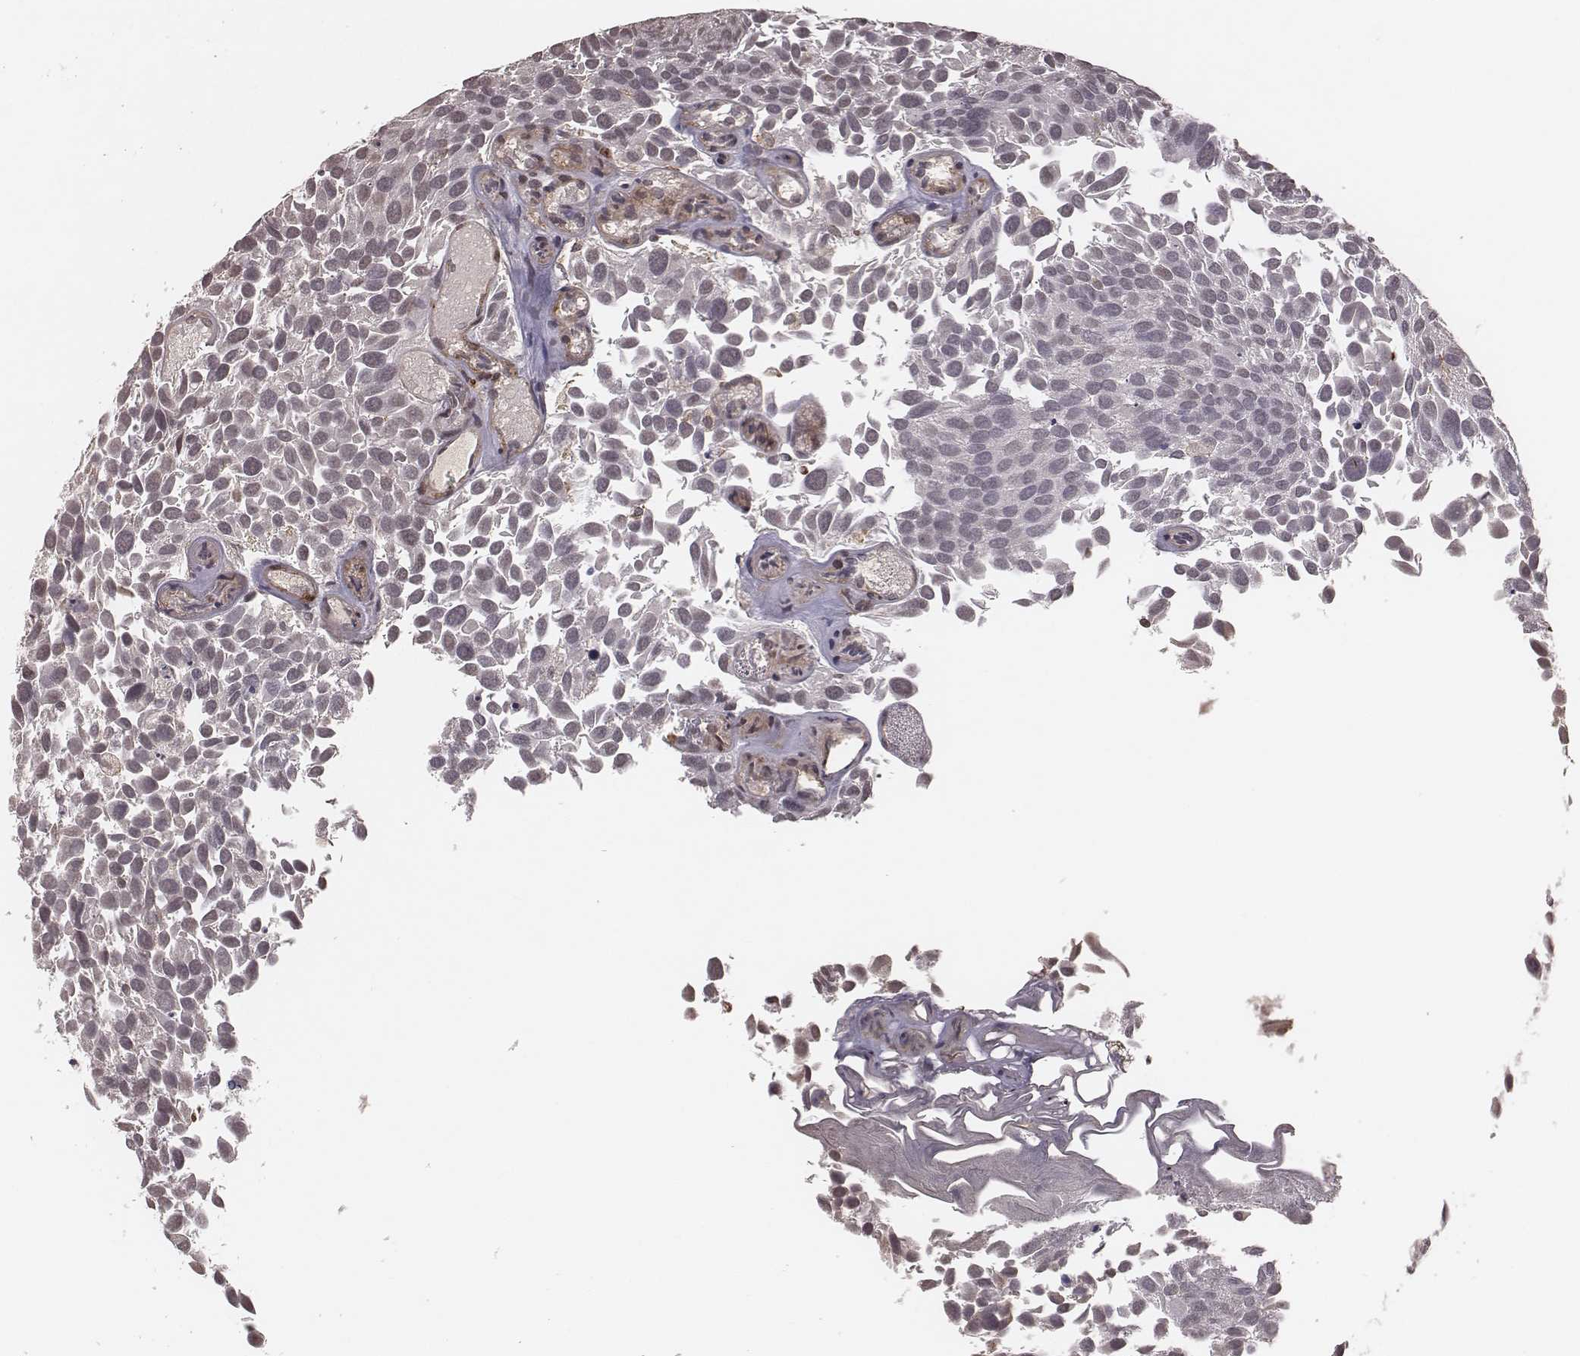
{"staining": {"intensity": "negative", "quantity": "none", "location": "none"}, "tissue": "urothelial cancer", "cell_type": "Tumor cells", "image_type": "cancer", "snomed": [{"axis": "morphology", "description": "Urothelial carcinoma, Low grade"}, {"axis": "topography", "description": "Urinary bladder"}], "caption": "Tumor cells are negative for protein expression in human urothelial cancer.", "gene": "PILRA", "patient": {"sex": "female", "age": 69}}